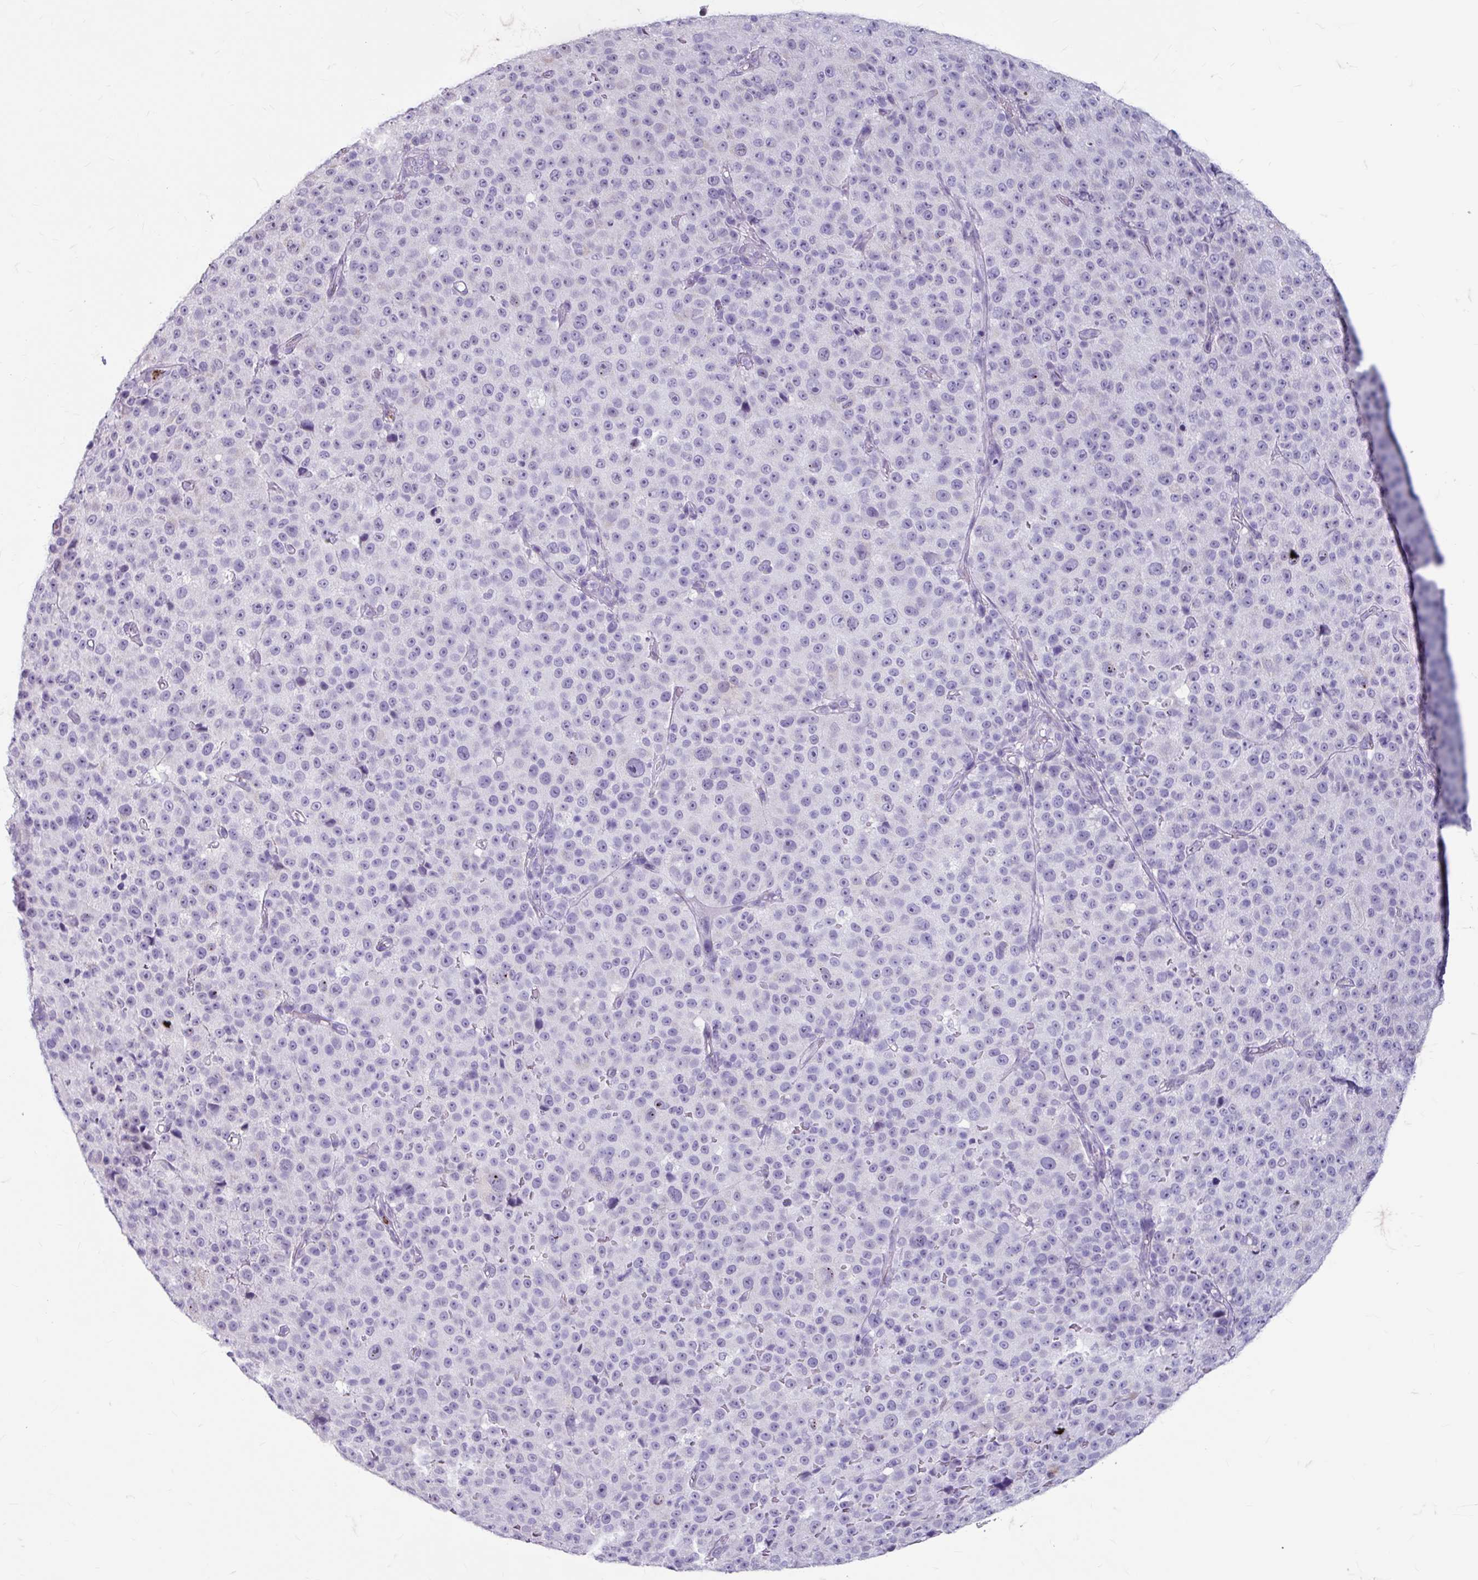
{"staining": {"intensity": "negative", "quantity": "none", "location": "none"}, "tissue": "melanoma", "cell_type": "Tumor cells", "image_type": "cancer", "snomed": [{"axis": "morphology", "description": "Malignant melanoma, Metastatic site"}, {"axis": "topography", "description": "Skin"}, {"axis": "topography", "description": "Lymph node"}], "caption": "This is an immunohistochemistry image of human melanoma. There is no staining in tumor cells.", "gene": "ANKRD1", "patient": {"sex": "male", "age": 66}}